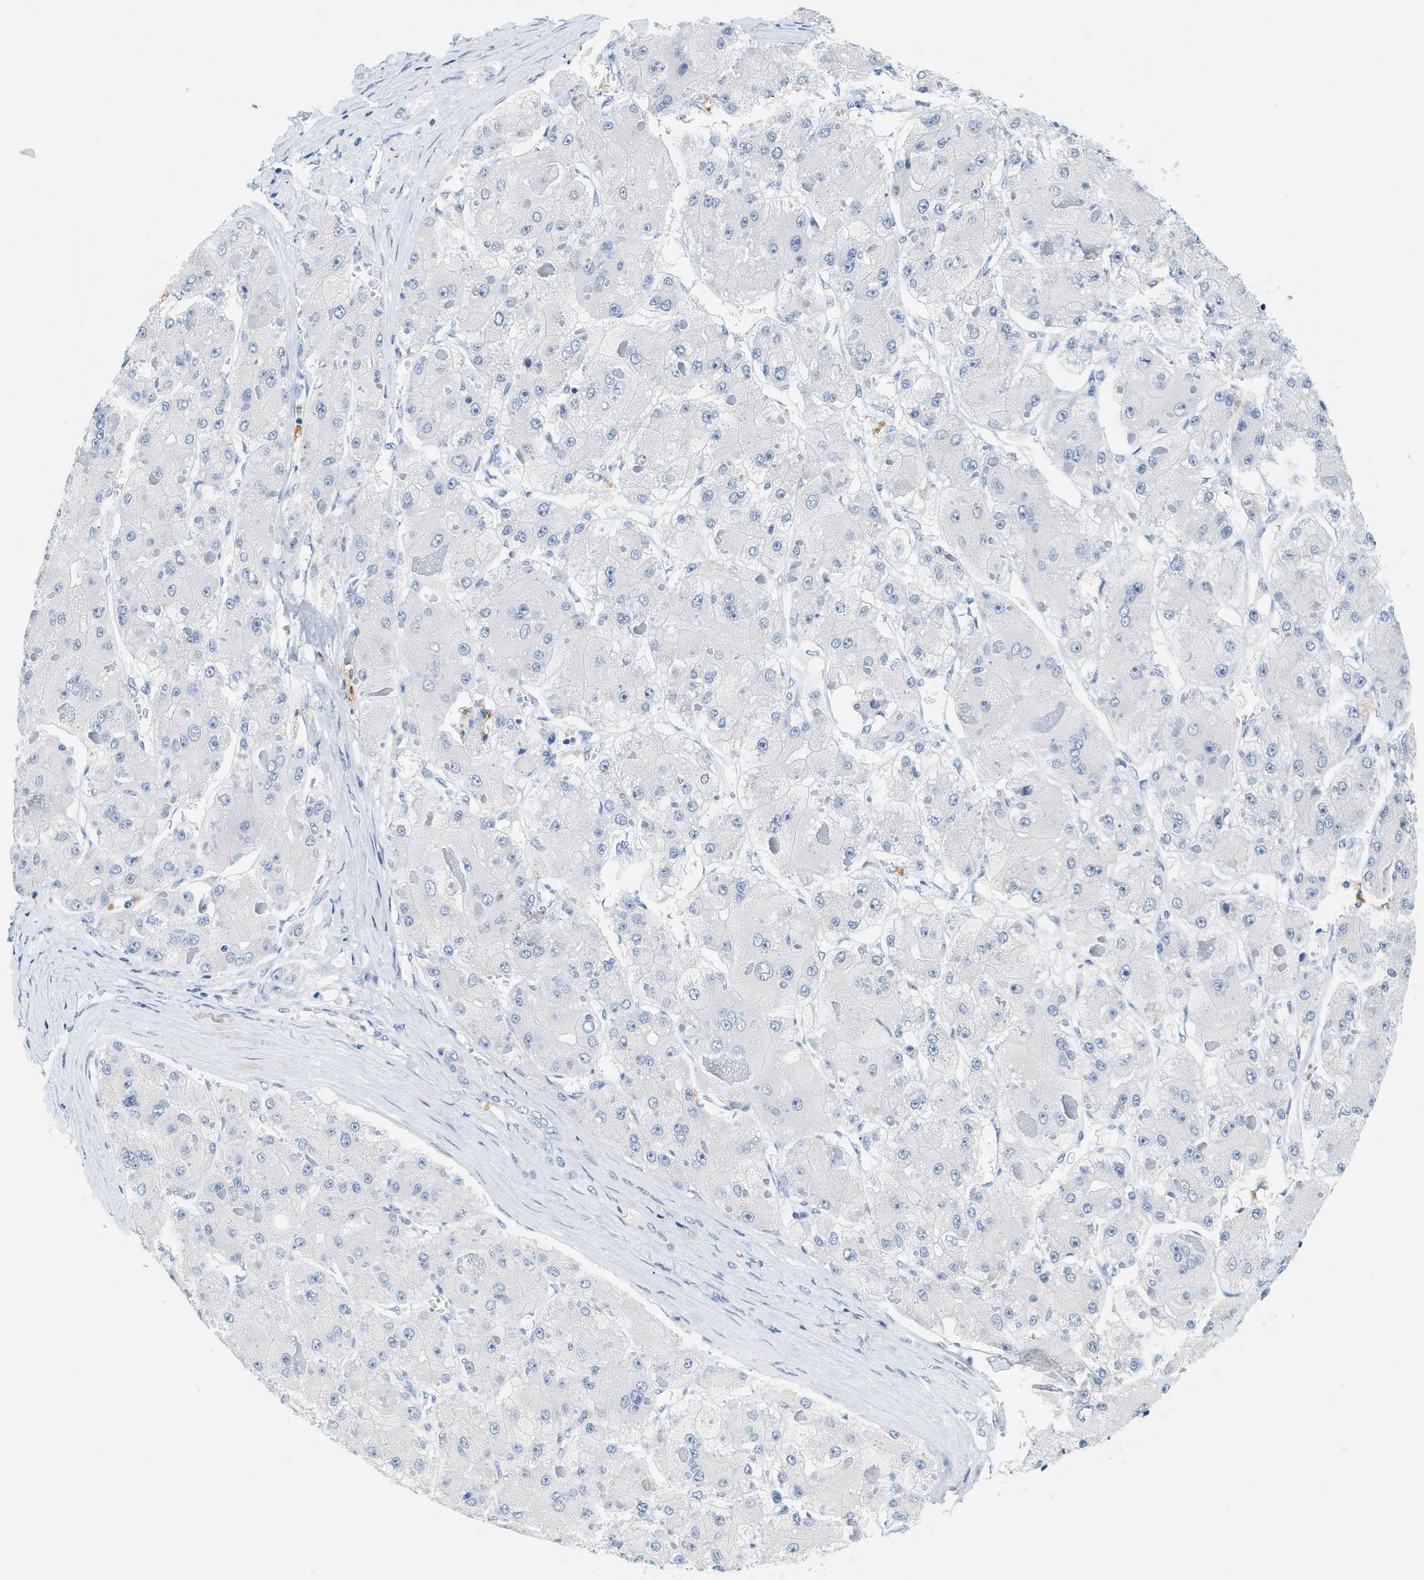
{"staining": {"intensity": "negative", "quantity": "none", "location": "none"}, "tissue": "liver cancer", "cell_type": "Tumor cells", "image_type": "cancer", "snomed": [{"axis": "morphology", "description": "Carcinoma, Hepatocellular, NOS"}, {"axis": "topography", "description": "Liver"}], "caption": "Tumor cells are negative for protein expression in human hepatocellular carcinoma (liver).", "gene": "LCN2", "patient": {"sex": "female", "age": 73}}